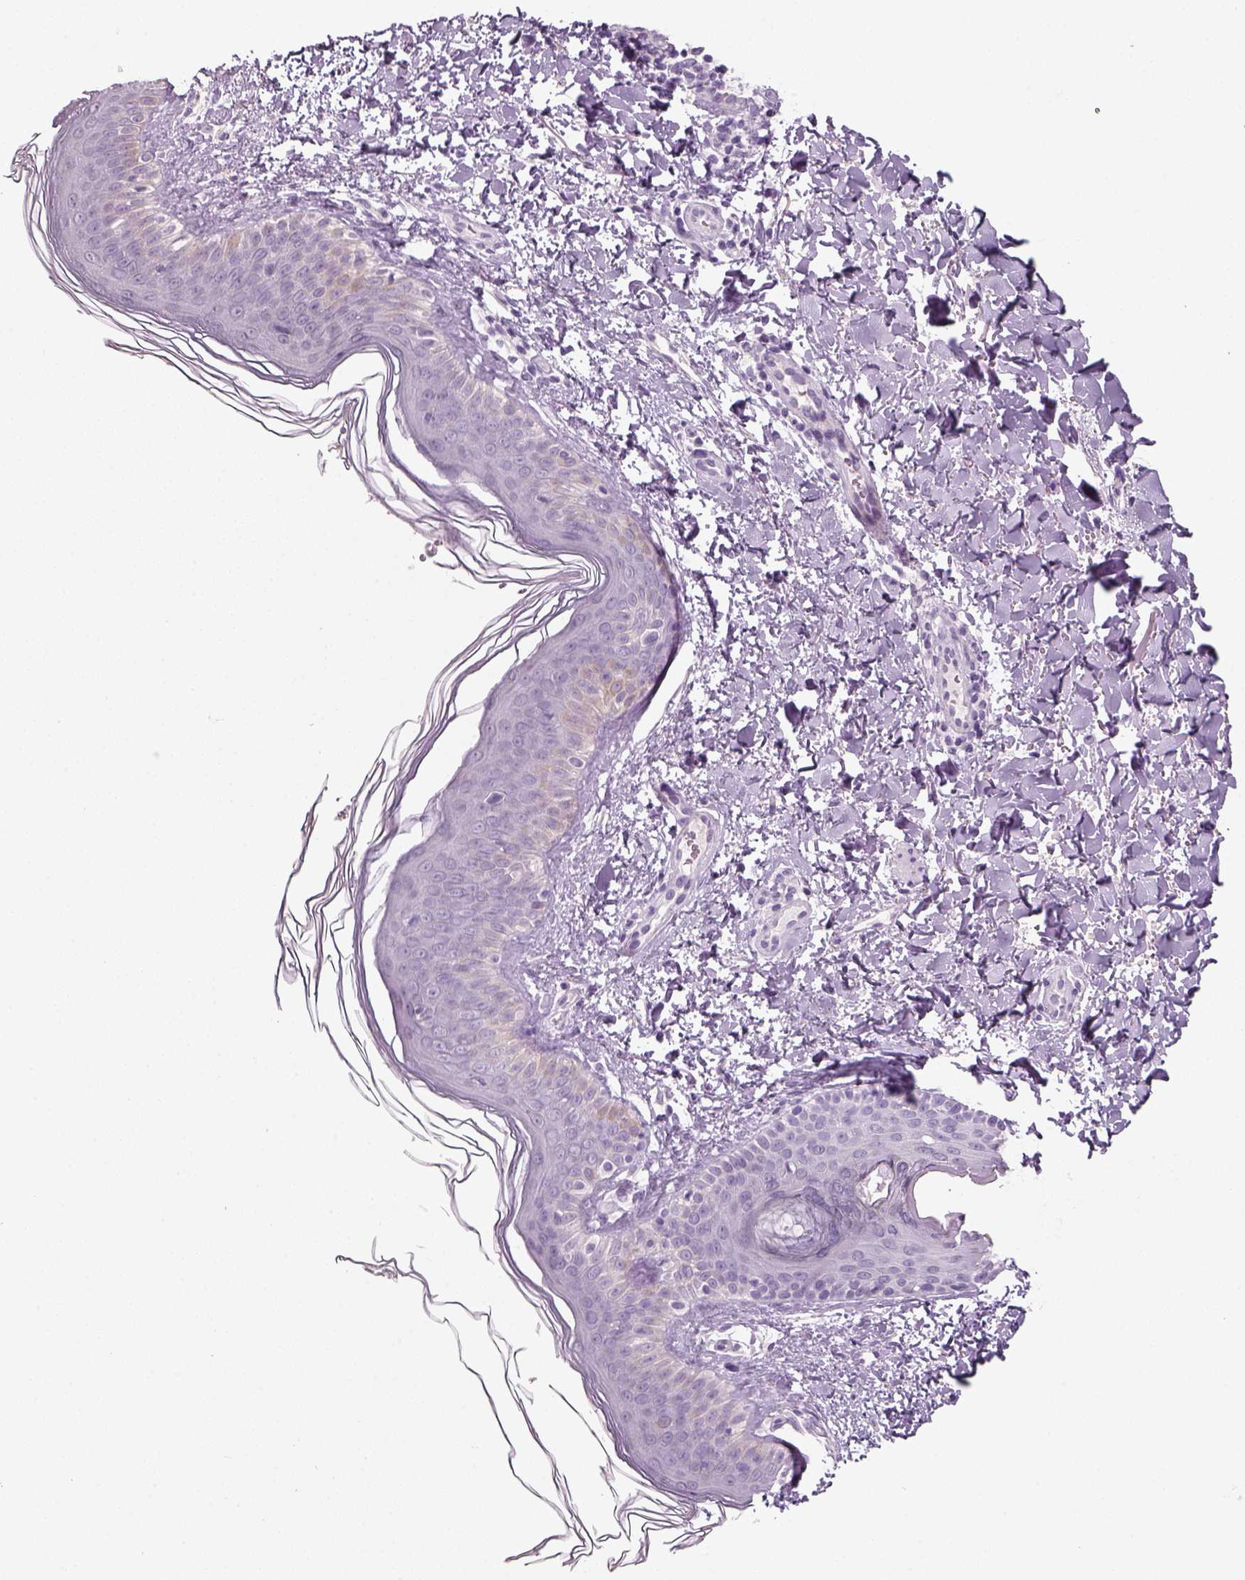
{"staining": {"intensity": "negative", "quantity": "none", "location": "none"}, "tissue": "skin cancer", "cell_type": "Tumor cells", "image_type": "cancer", "snomed": [{"axis": "morphology", "description": "Normal tissue, NOS"}, {"axis": "morphology", "description": "Basal cell carcinoma"}, {"axis": "topography", "description": "Skin"}], "caption": "High magnification brightfield microscopy of skin cancer stained with DAB (3,3'-diaminobenzidine) (brown) and counterstained with hematoxylin (blue): tumor cells show no significant positivity.", "gene": "SLC6A2", "patient": {"sex": "male", "age": 46}}